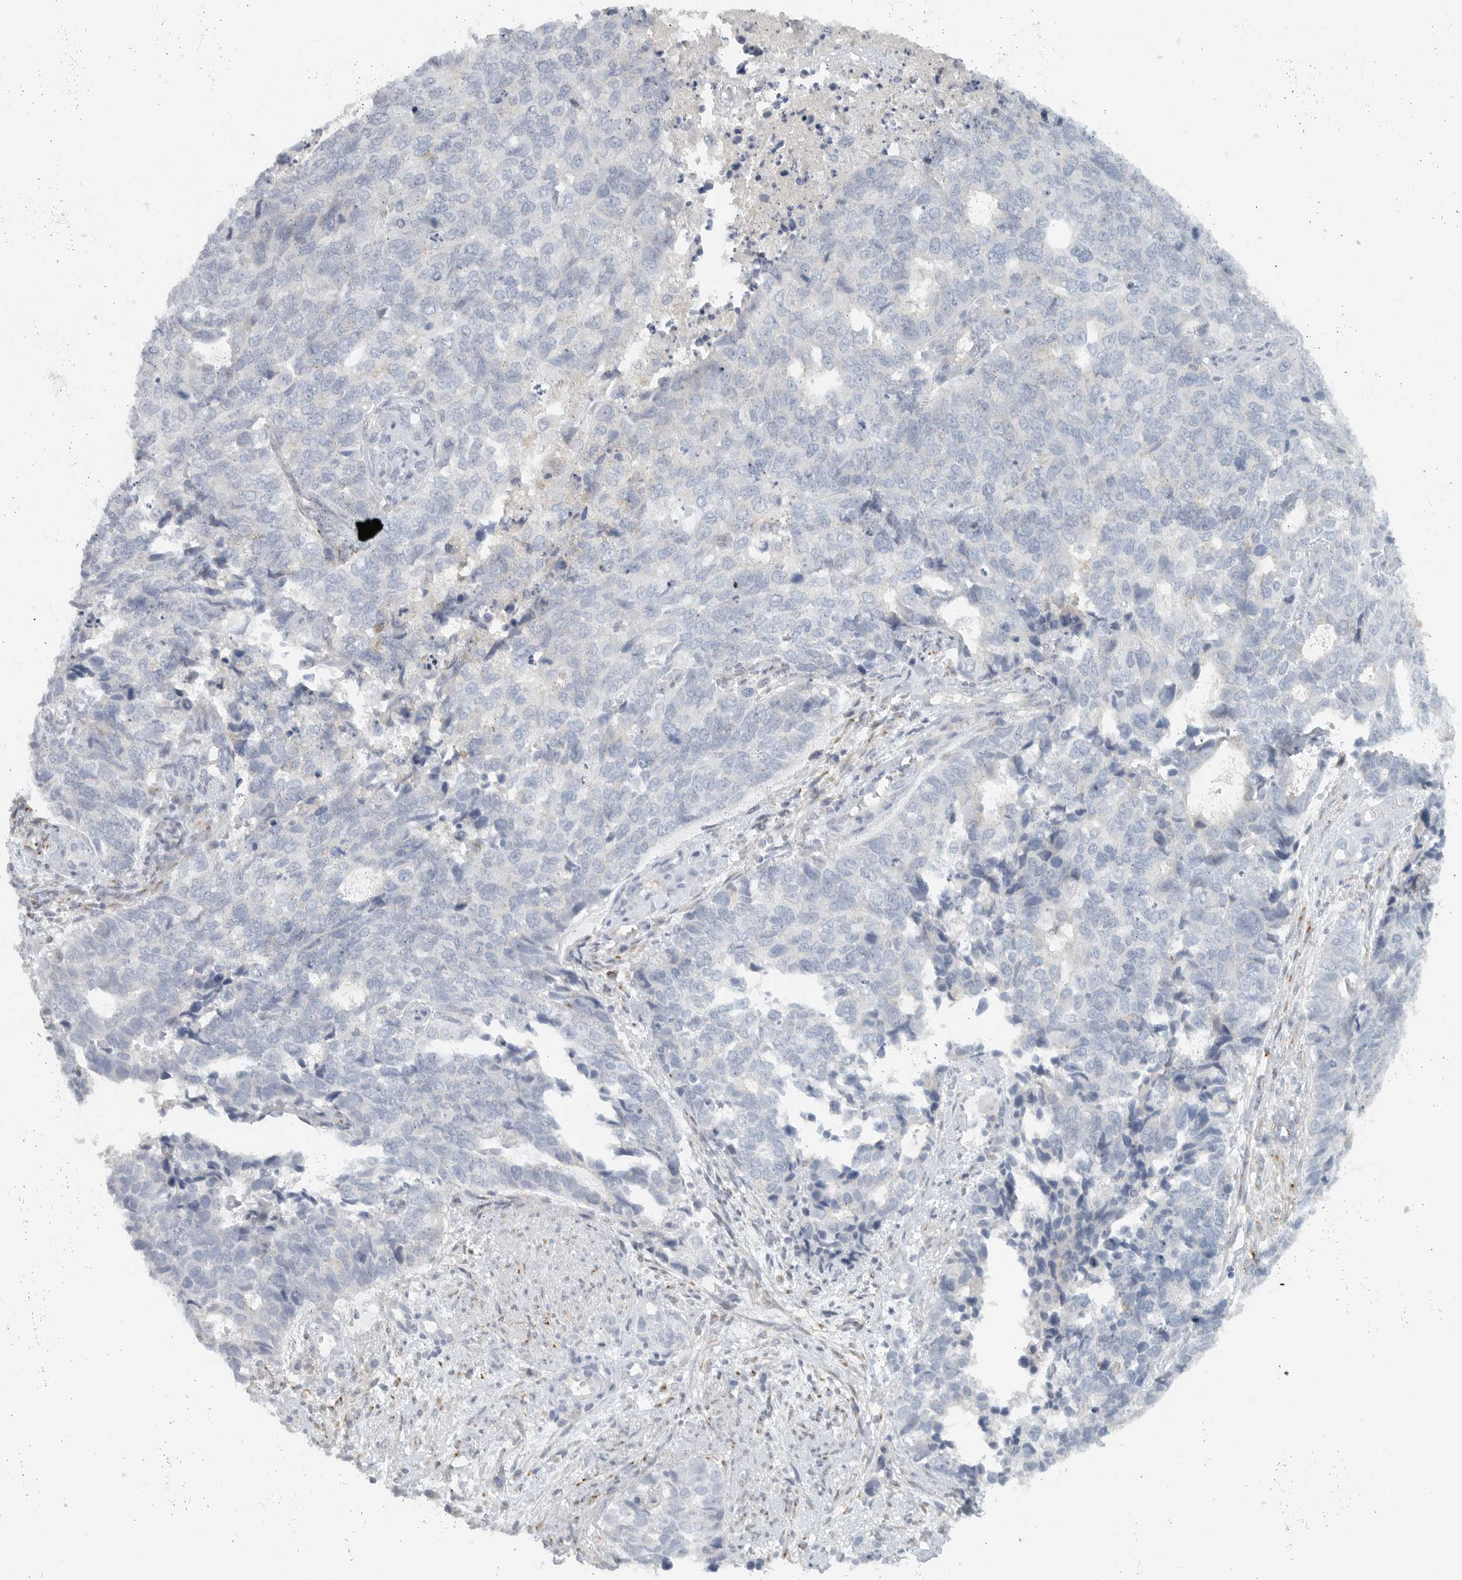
{"staining": {"intensity": "negative", "quantity": "none", "location": "none"}, "tissue": "cervical cancer", "cell_type": "Tumor cells", "image_type": "cancer", "snomed": [{"axis": "morphology", "description": "Squamous cell carcinoma, NOS"}, {"axis": "topography", "description": "Cervix"}], "caption": "A high-resolution micrograph shows immunohistochemistry (IHC) staining of cervical cancer, which exhibits no significant positivity in tumor cells.", "gene": "PAM", "patient": {"sex": "female", "age": 63}}